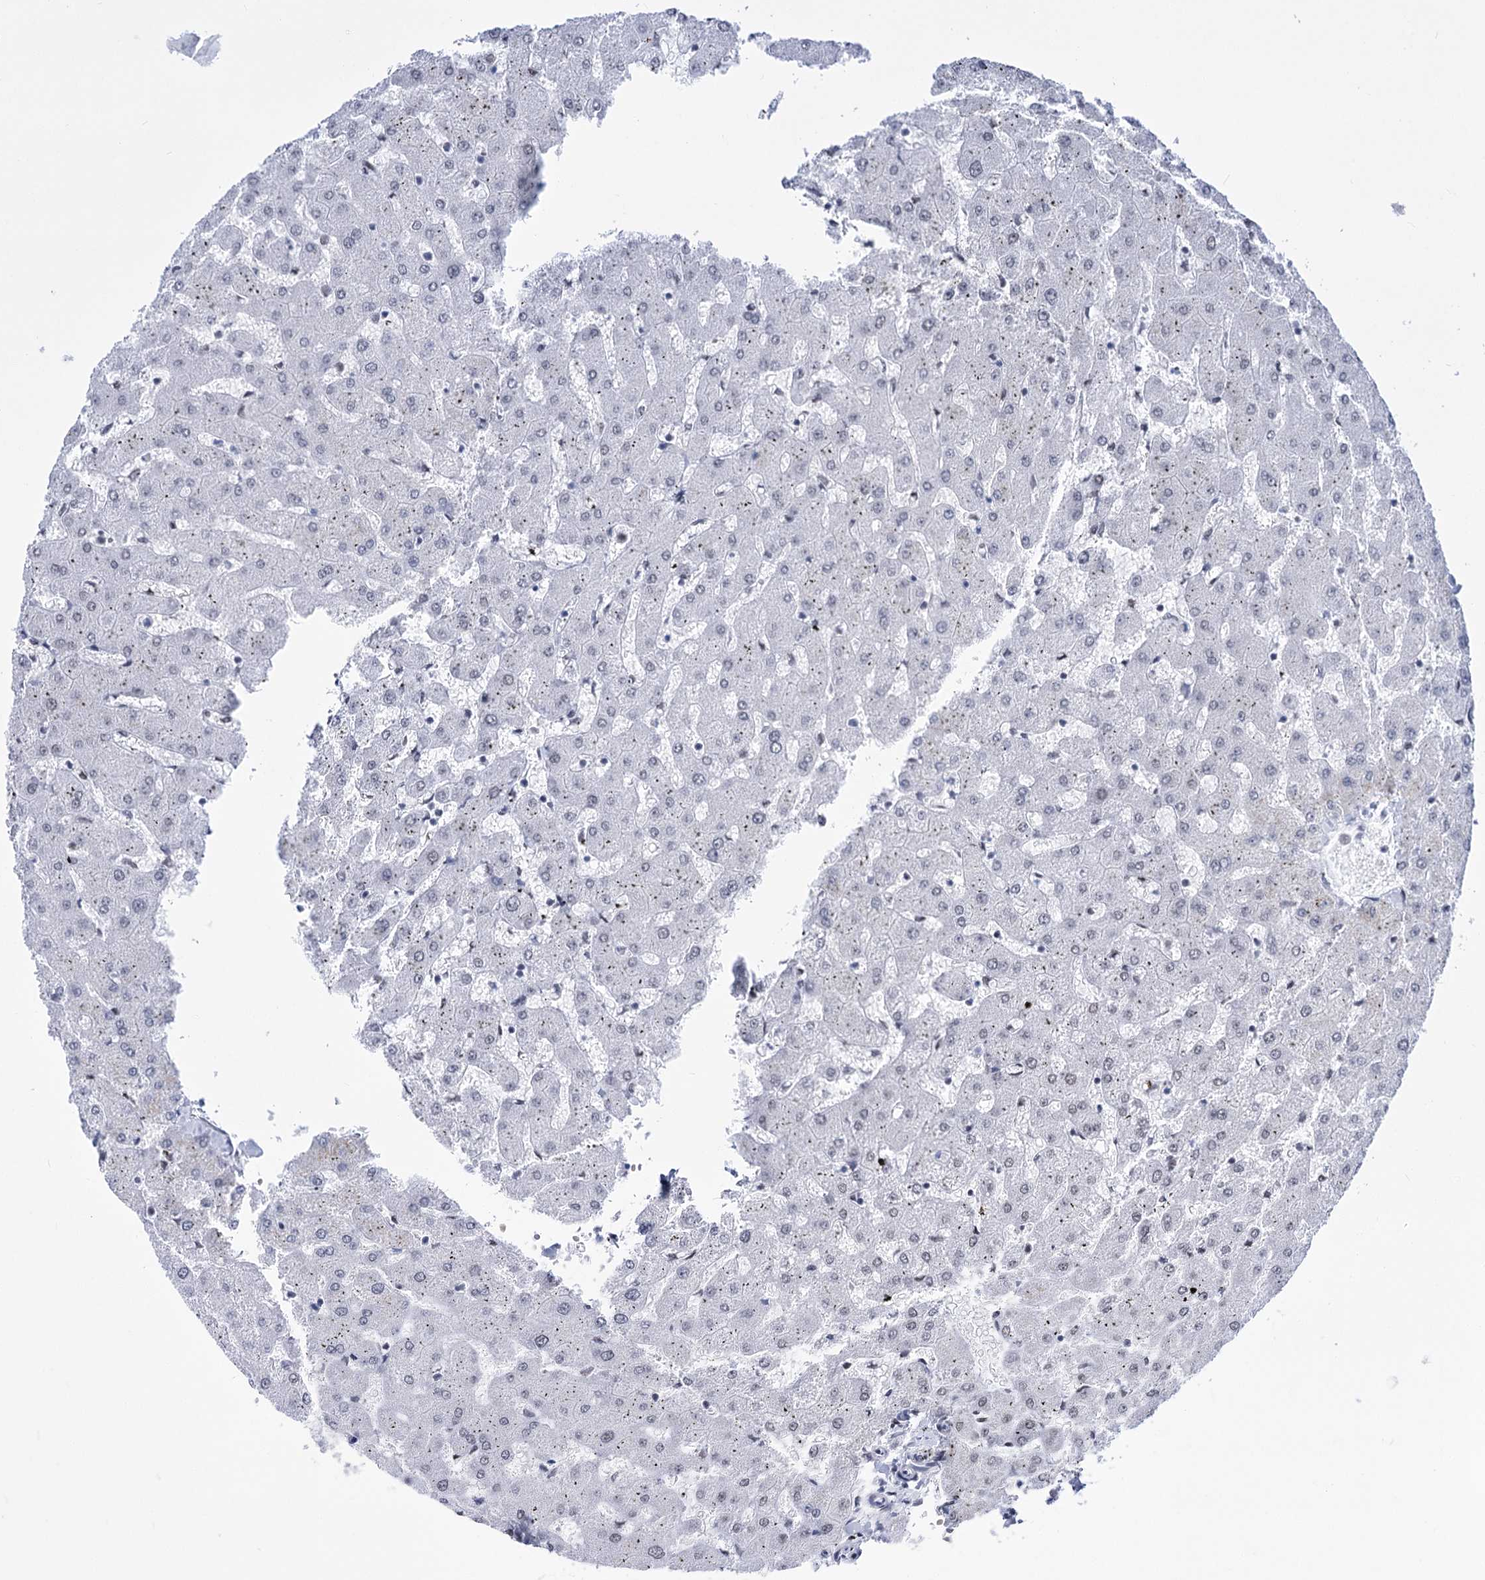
{"staining": {"intensity": "negative", "quantity": "none", "location": "none"}, "tissue": "liver", "cell_type": "Cholangiocytes", "image_type": "normal", "snomed": [{"axis": "morphology", "description": "Normal tissue, NOS"}, {"axis": "topography", "description": "Liver"}], "caption": "The immunohistochemistry (IHC) photomicrograph has no significant expression in cholangiocytes of liver. (Stains: DAB IHC with hematoxylin counter stain, Microscopy: brightfield microscopy at high magnification).", "gene": "POU4F3", "patient": {"sex": "female", "age": 63}}